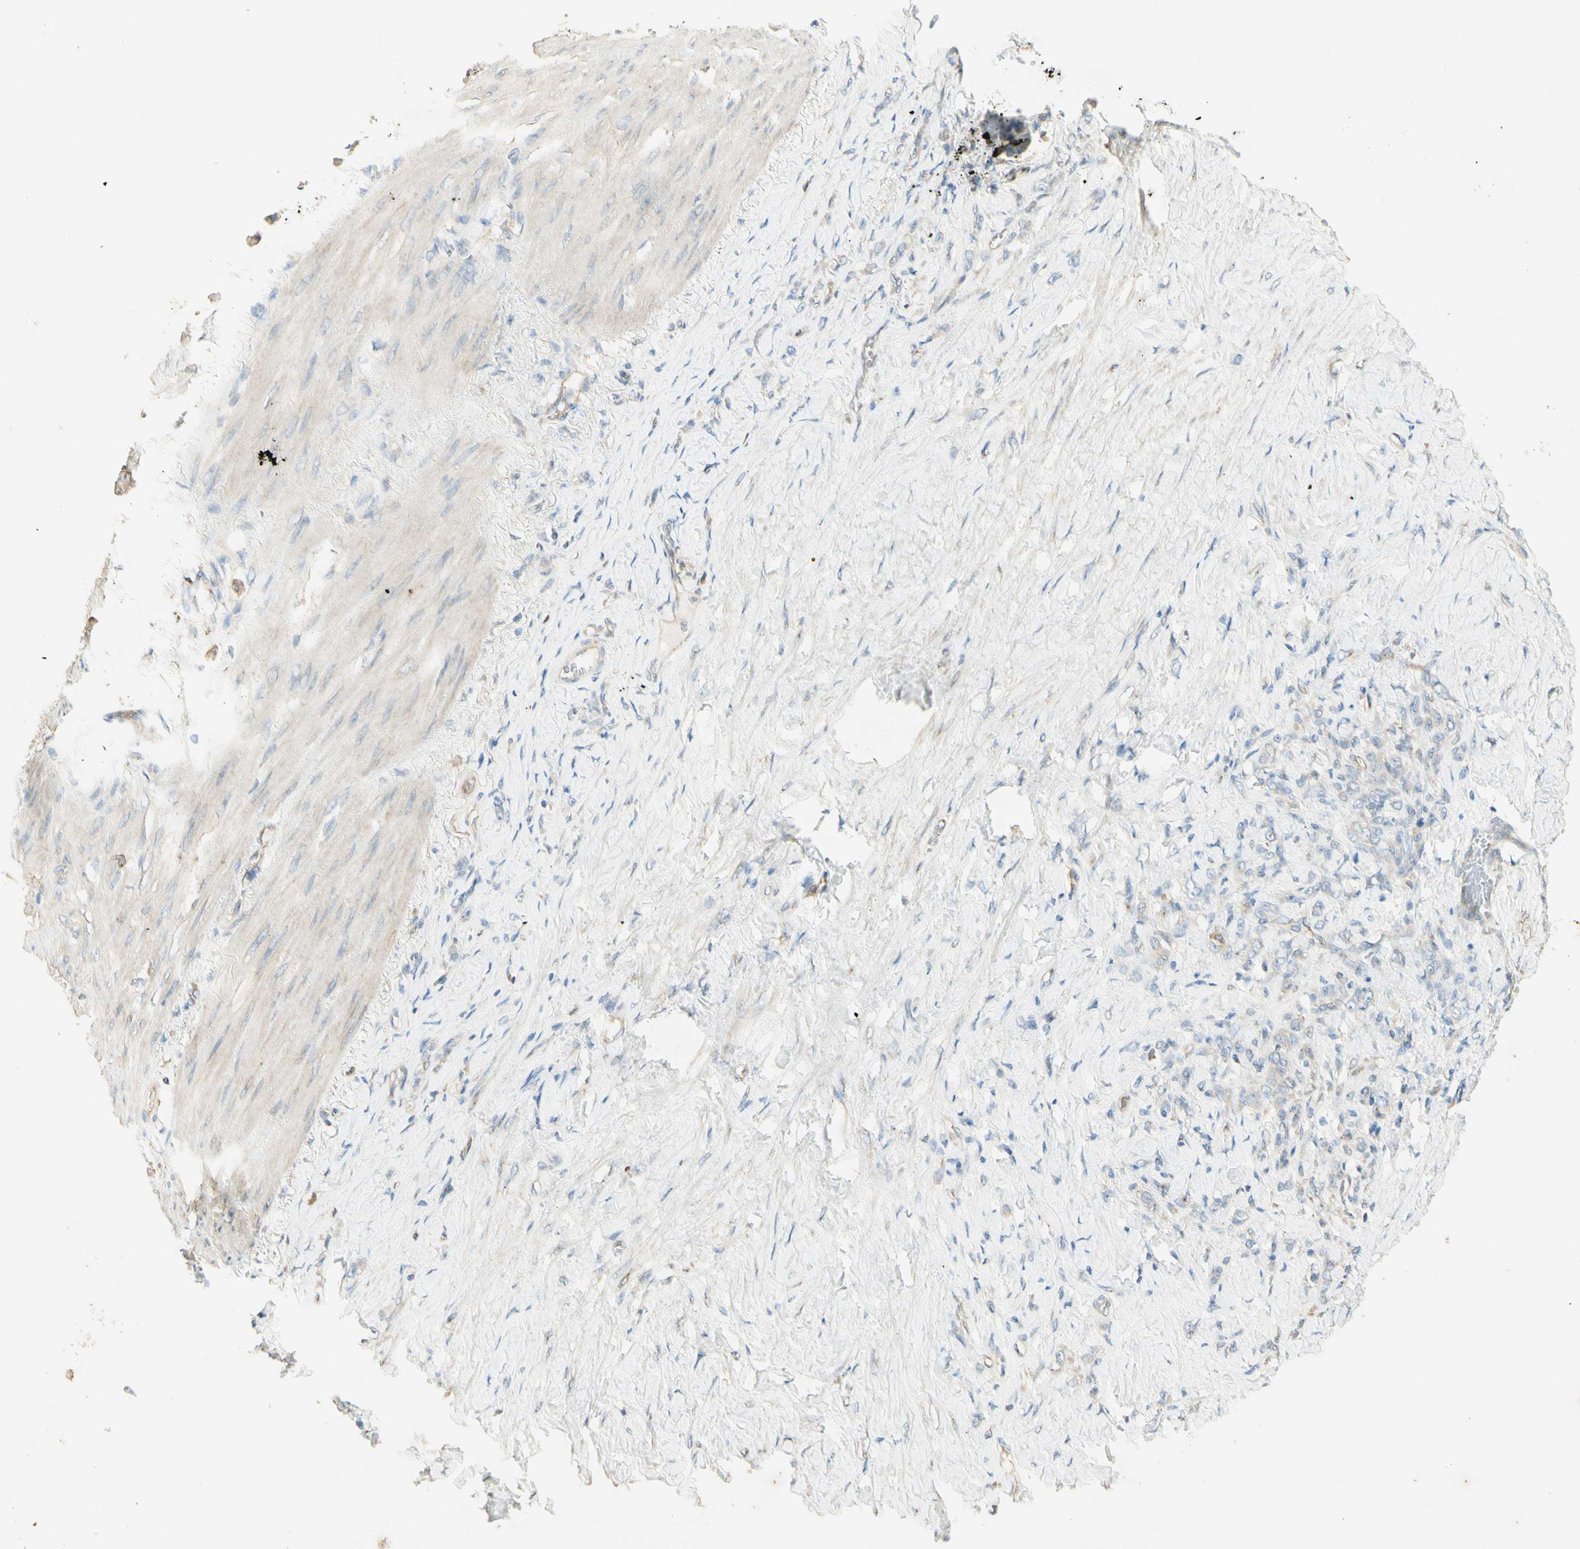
{"staining": {"intensity": "negative", "quantity": "none", "location": "none"}, "tissue": "stomach cancer", "cell_type": "Tumor cells", "image_type": "cancer", "snomed": [{"axis": "morphology", "description": "Adenocarcinoma, NOS"}, {"axis": "topography", "description": "Stomach"}], "caption": "IHC photomicrograph of stomach cancer stained for a protein (brown), which shows no positivity in tumor cells. (DAB immunohistochemistry (IHC), high magnification).", "gene": "DYNC1H1", "patient": {"sex": "male", "age": 82}}